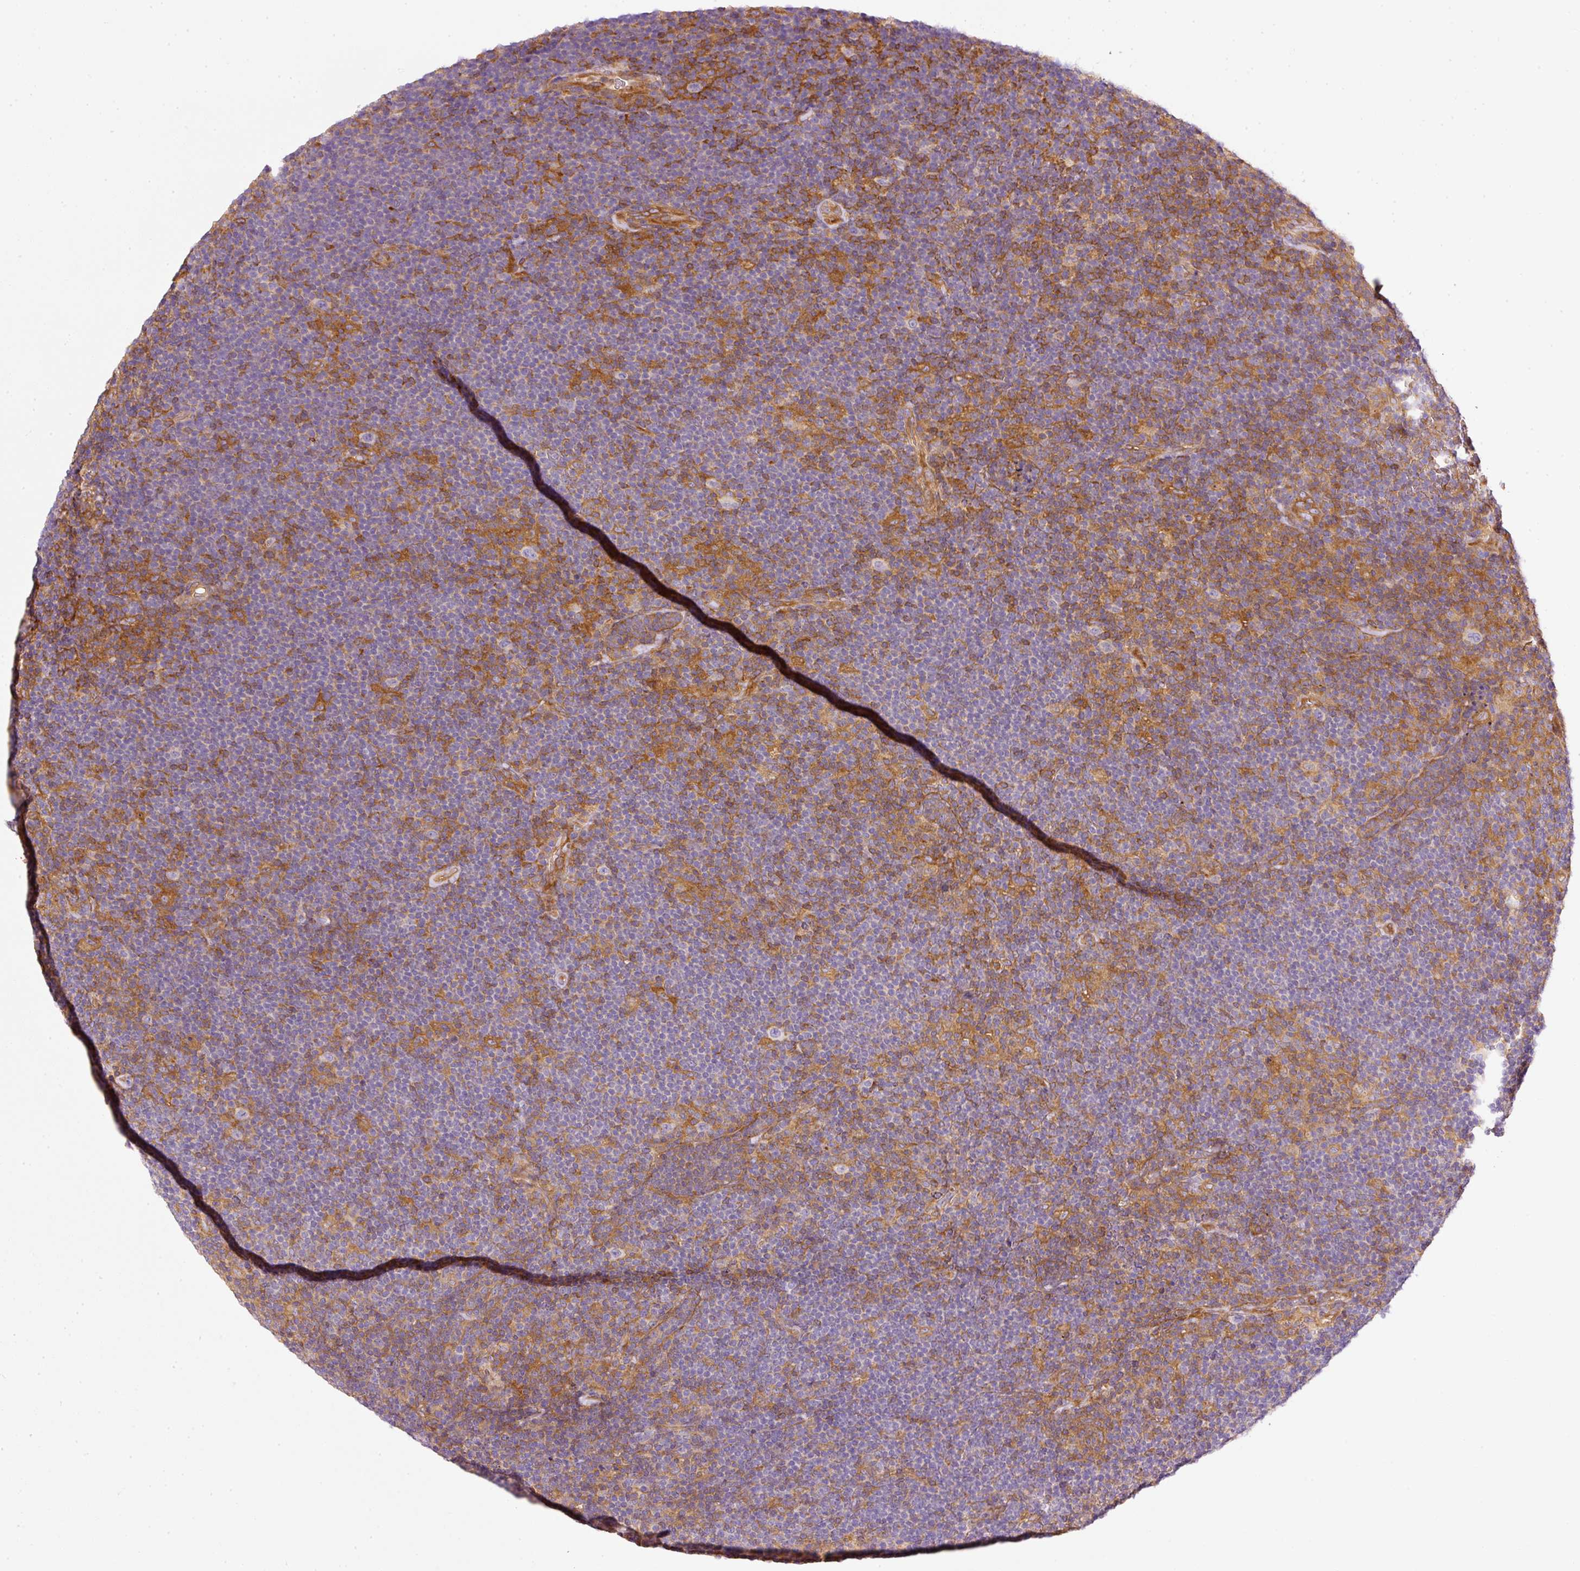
{"staining": {"intensity": "negative", "quantity": "none", "location": "none"}, "tissue": "lymphoma", "cell_type": "Tumor cells", "image_type": "cancer", "snomed": [{"axis": "morphology", "description": "Hodgkin's disease, NOS"}, {"axis": "topography", "description": "Lymph node"}], "caption": "Micrograph shows no significant protein staining in tumor cells of Hodgkin's disease.", "gene": "TBC1D2B", "patient": {"sex": "female", "age": 57}}